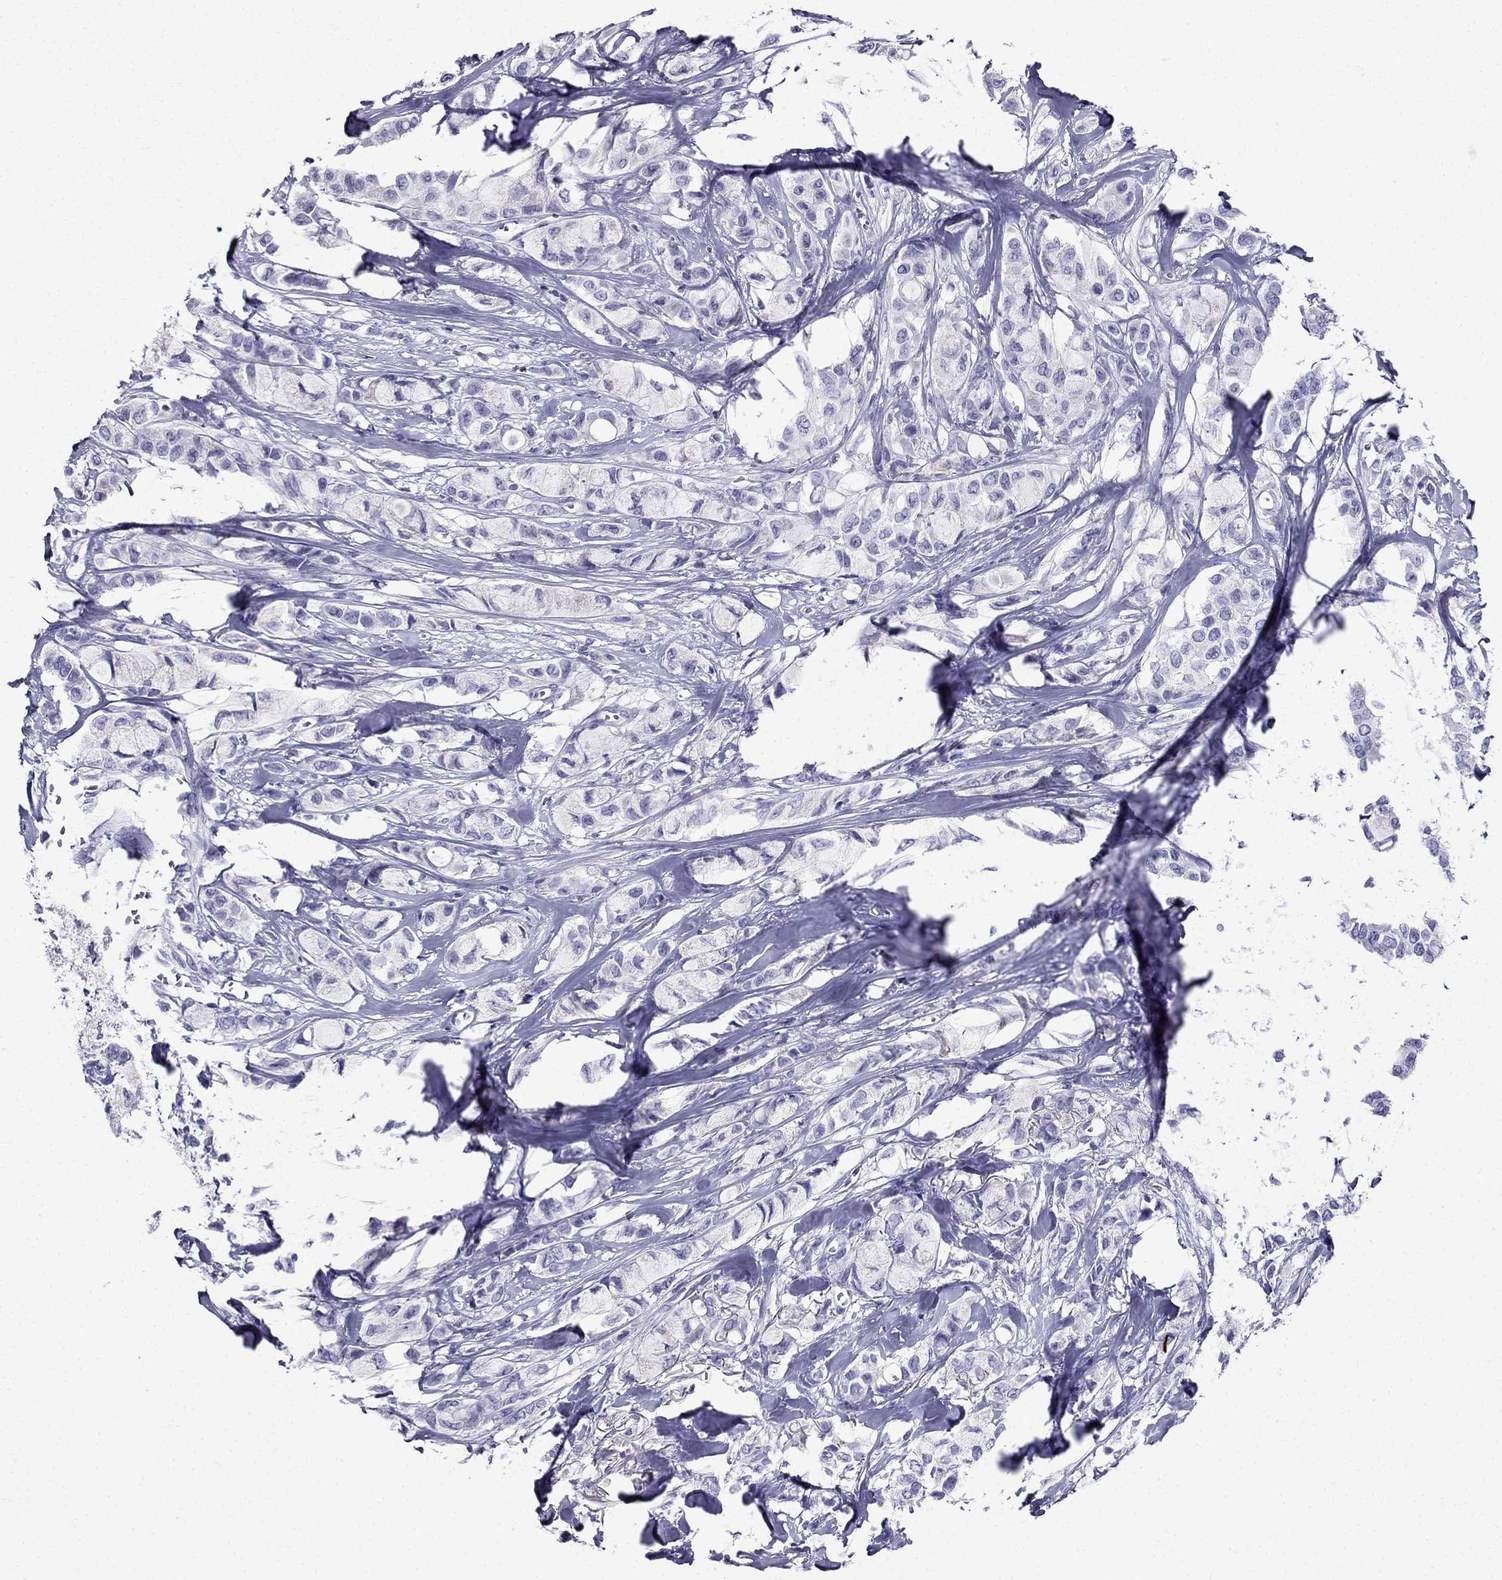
{"staining": {"intensity": "negative", "quantity": "none", "location": "none"}, "tissue": "breast cancer", "cell_type": "Tumor cells", "image_type": "cancer", "snomed": [{"axis": "morphology", "description": "Duct carcinoma"}, {"axis": "topography", "description": "Breast"}], "caption": "IHC image of neoplastic tissue: breast infiltrating ductal carcinoma stained with DAB (3,3'-diaminobenzidine) displays no significant protein positivity in tumor cells.", "gene": "ERC2", "patient": {"sex": "female", "age": 85}}